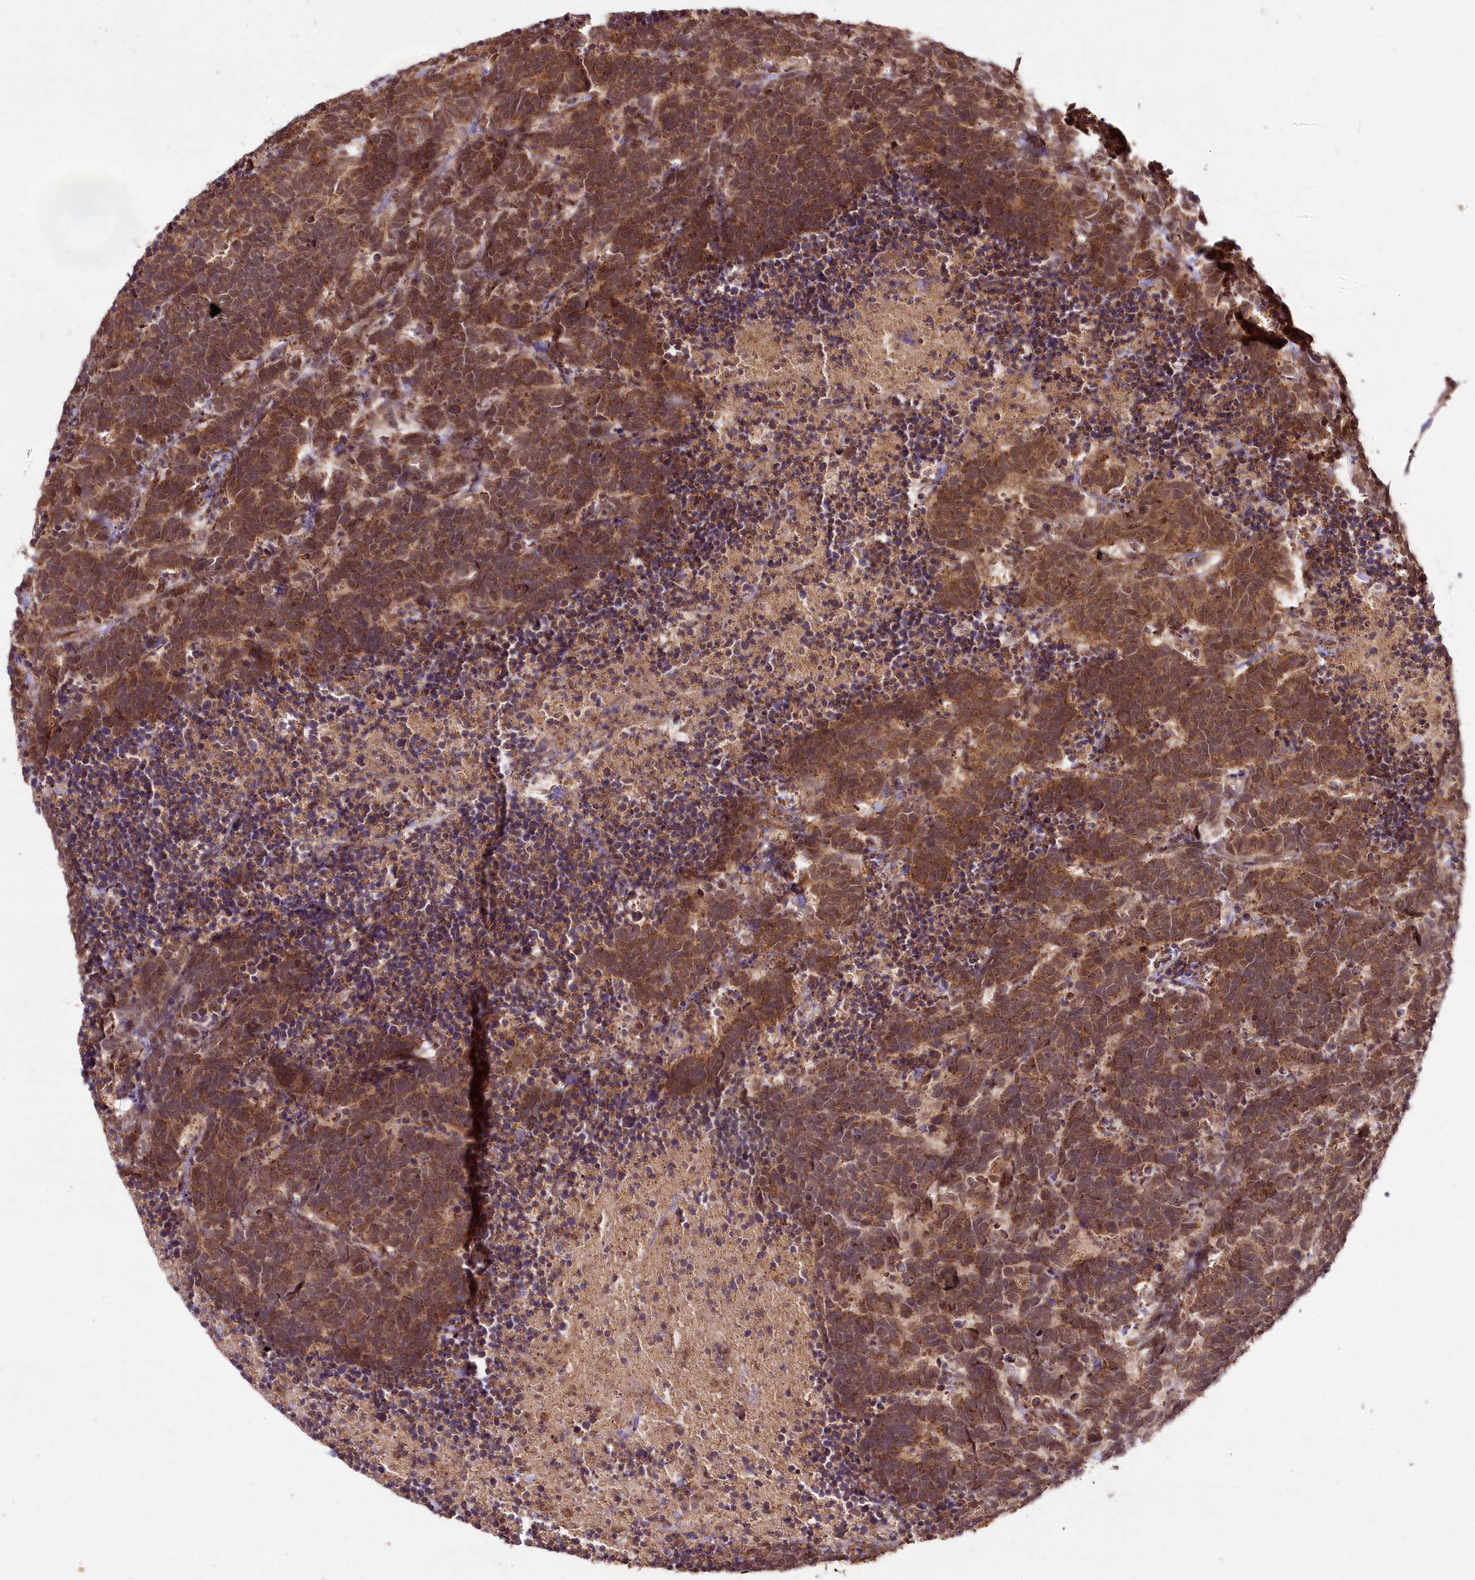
{"staining": {"intensity": "moderate", "quantity": ">75%", "location": "cytoplasmic/membranous"}, "tissue": "carcinoid", "cell_type": "Tumor cells", "image_type": "cancer", "snomed": [{"axis": "morphology", "description": "Carcinoma, NOS"}, {"axis": "morphology", "description": "Carcinoid, malignant, NOS"}, {"axis": "topography", "description": "Urinary bladder"}], "caption": "This is an image of IHC staining of carcinoma, which shows moderate positivity in the cytoplasmic/membranous of tumor cells.", "gene": "MICU1", "patient": {"sex": "male", "age": 57}}